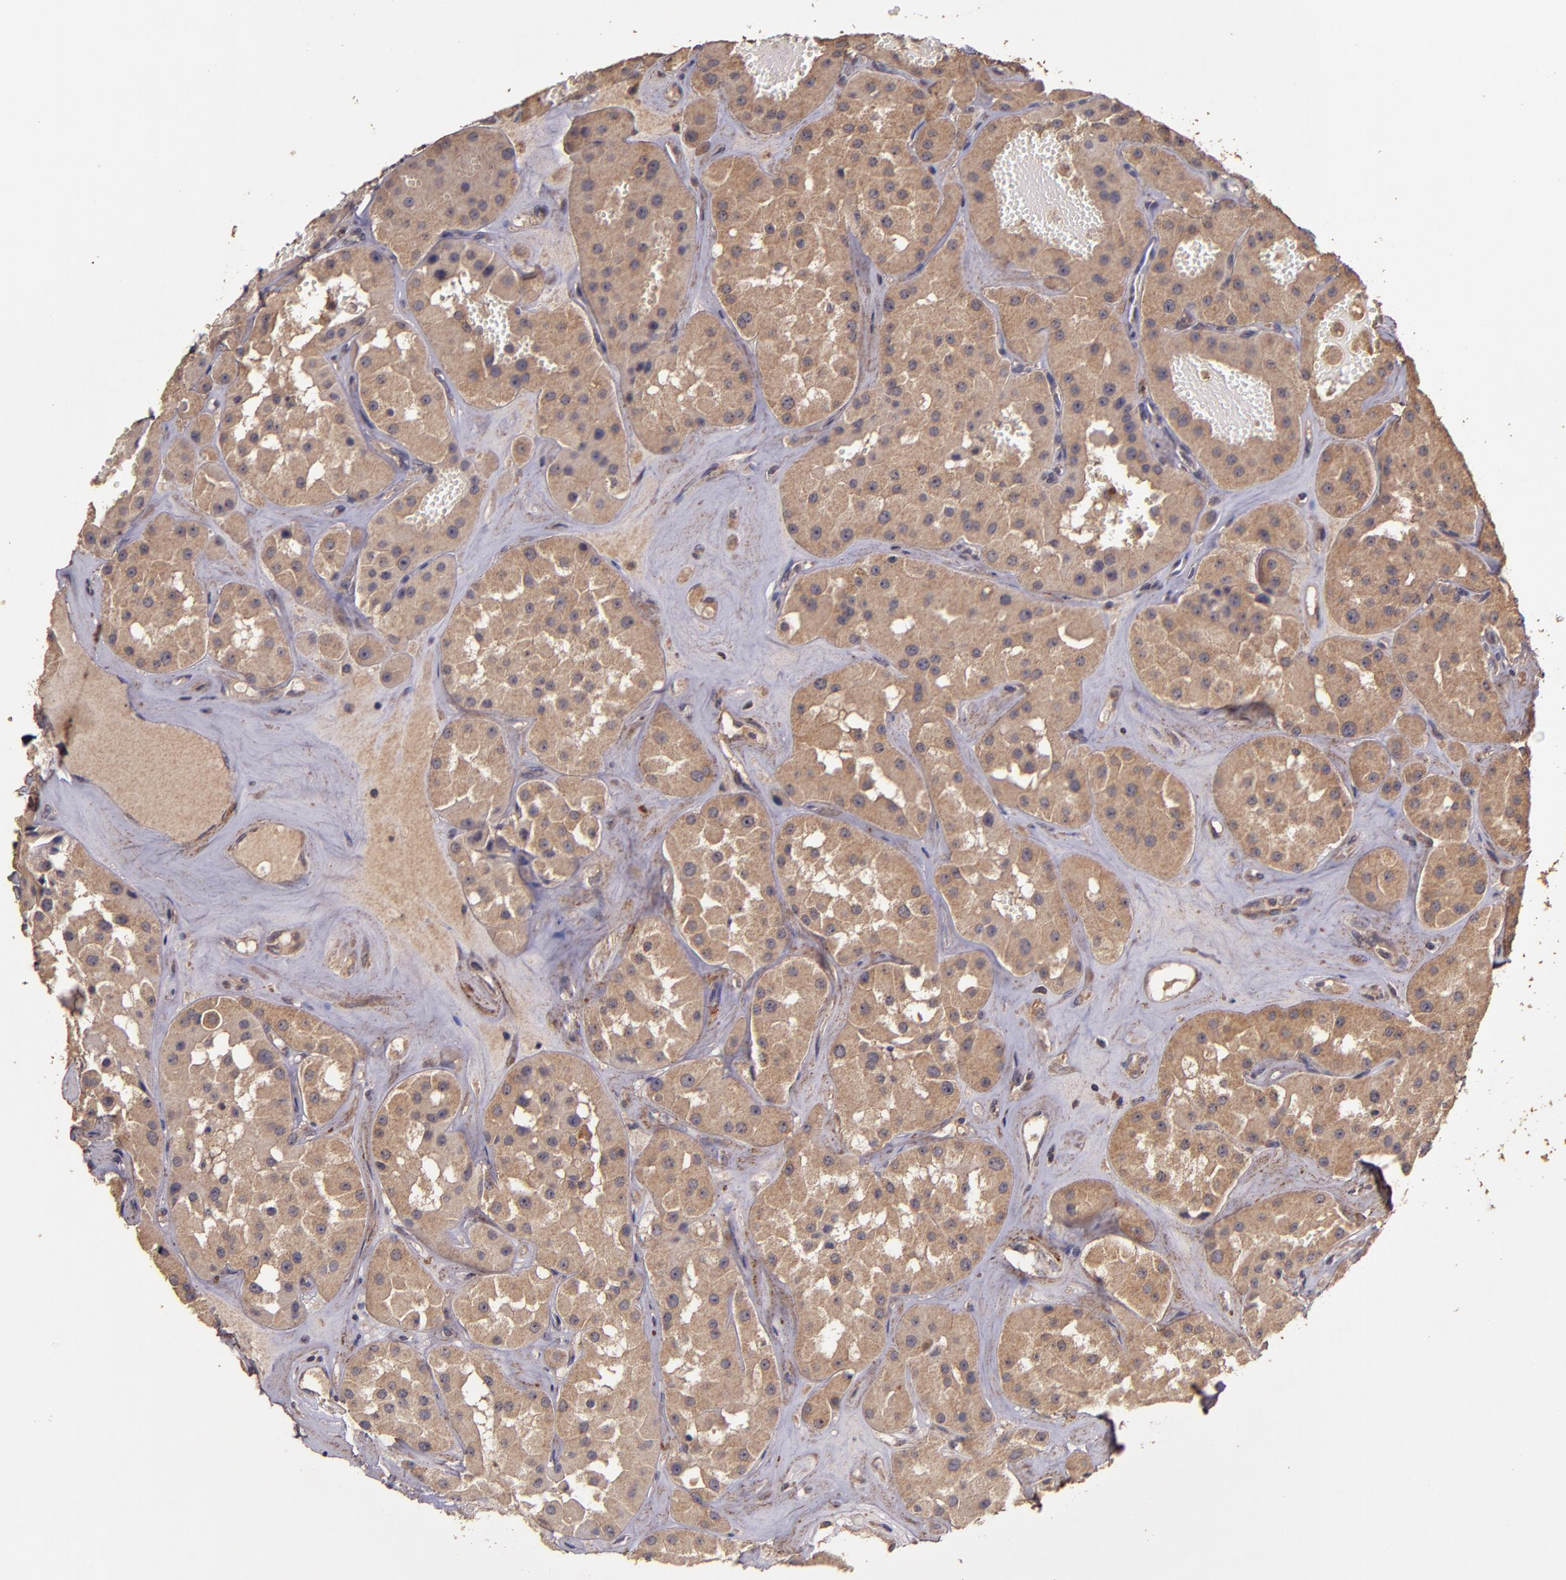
{"staining": {"intensity": "moderate", "quantity": ">75%", "location": "cytoplasmic/membranous"}, "tissue": "renal cancer", "cell_type": "Tumor cells", "image_type": "cancer", "snomed": [{"axis": "morphology", "description": "Adenocarcinoma, uncertain malignant potential"}, {"axis": "topography", "description": "Kidney"}], "caption": "High-magnification brightfield microscopy of renal cancer (adenocarcinoma,  uncertain malignant potential) stained with DAB (3,3'-diaminobenzidine) (brown) and counterstained with hematoxylin (blue). tumor cells exhibit moderate cytoplasmic/membranous staining is seen in approximately>75% of cells.", "gene": "HECTD1", "patient": {"sex": "male", "age": 63}}